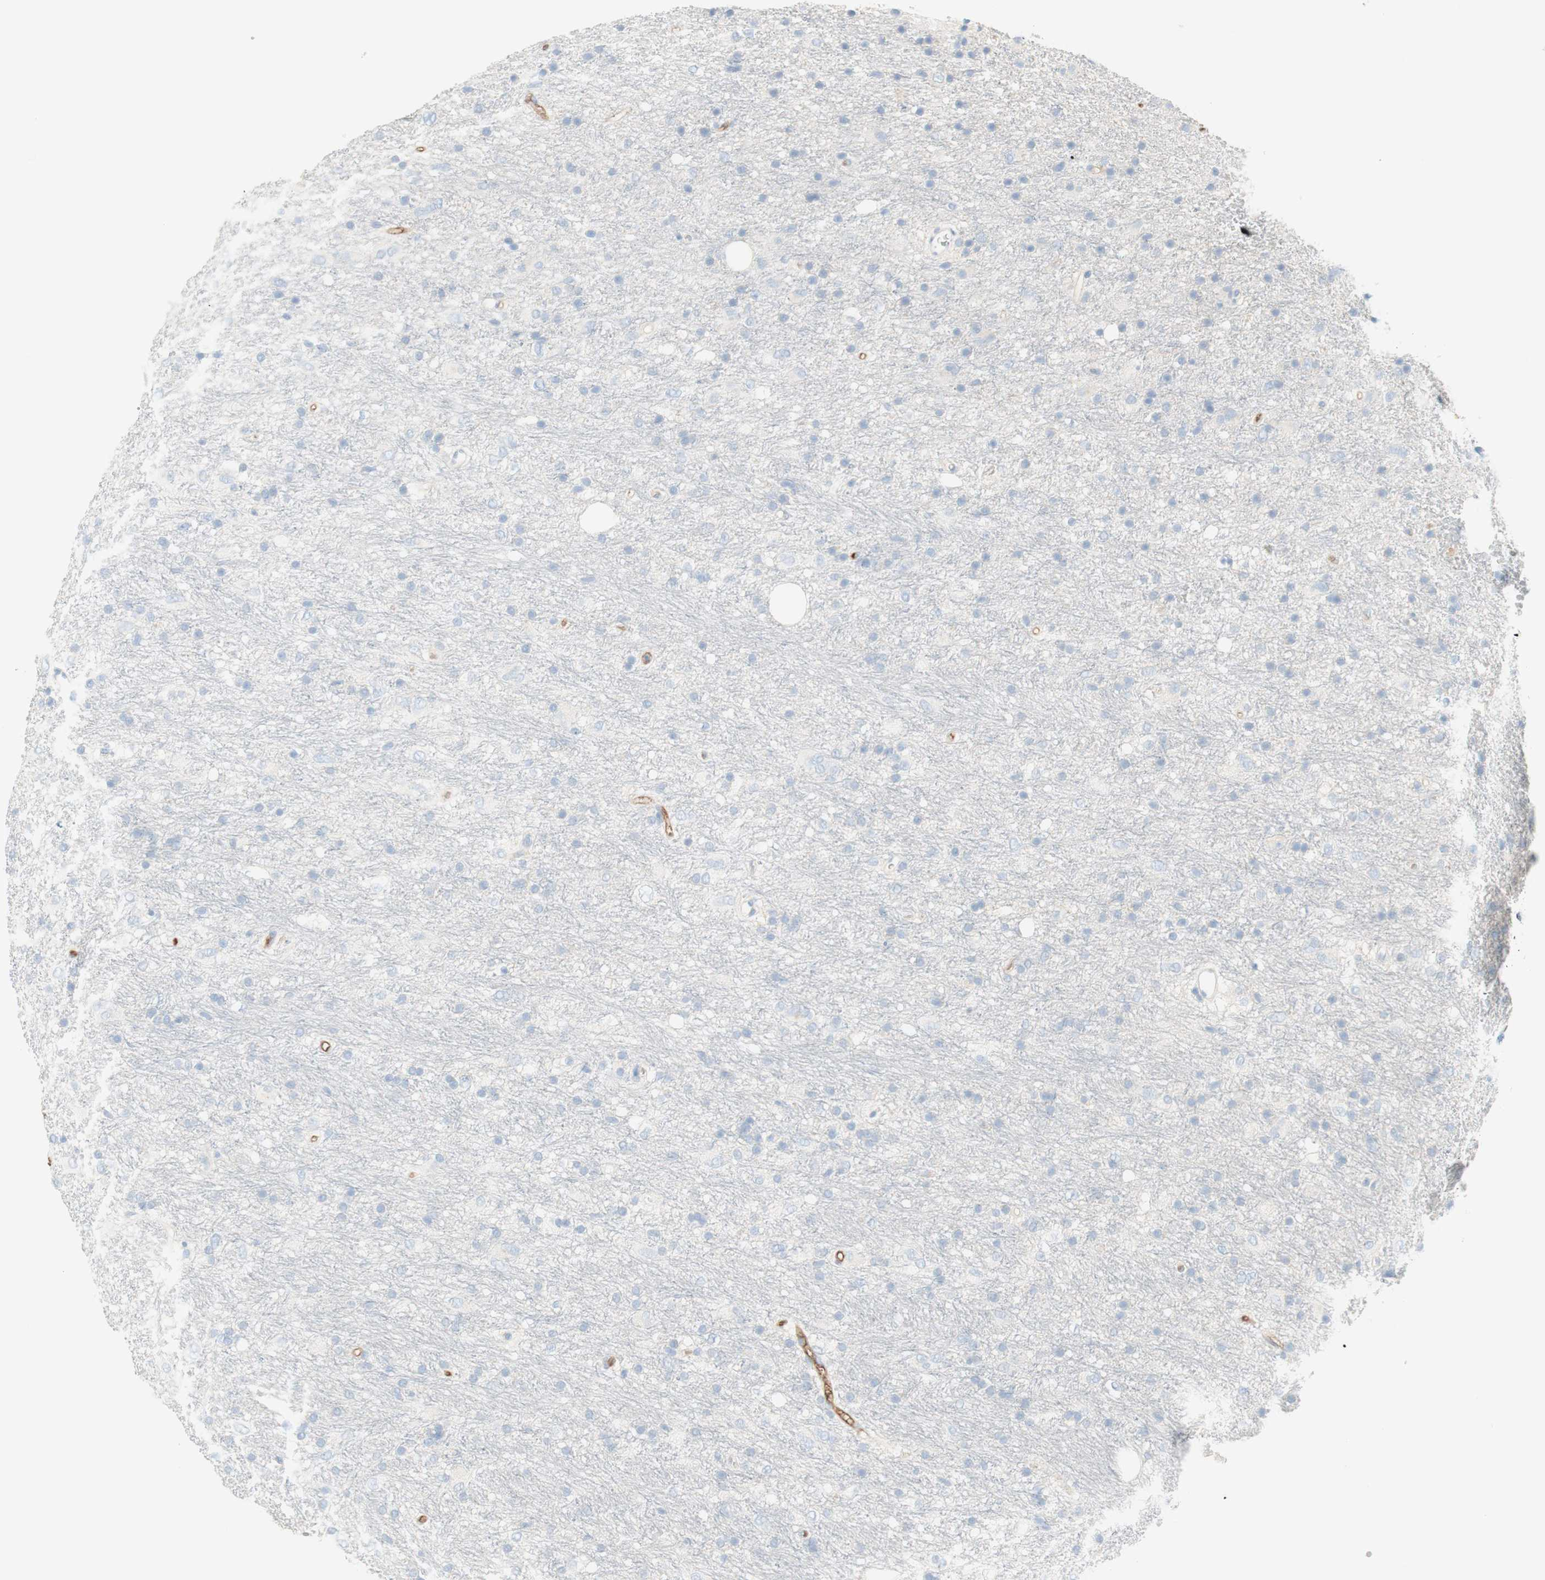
{"staining": {"intensity": "negative", "quantity": "none", "location": "none"}, "tissue": "glioma", "cell_type": "Tumor cells", "image_type": "cancer", "snomed": [{"axis": "morphology", "description": "Glioma, malignant, Low grade"}, {"axis": "topography", "description": "Brain"}], "caption": "IHC of human glioma exhibits no positivity in tumor cells.", "gene": "KNG1", "patient": {"sex": "male", "age": 77}}